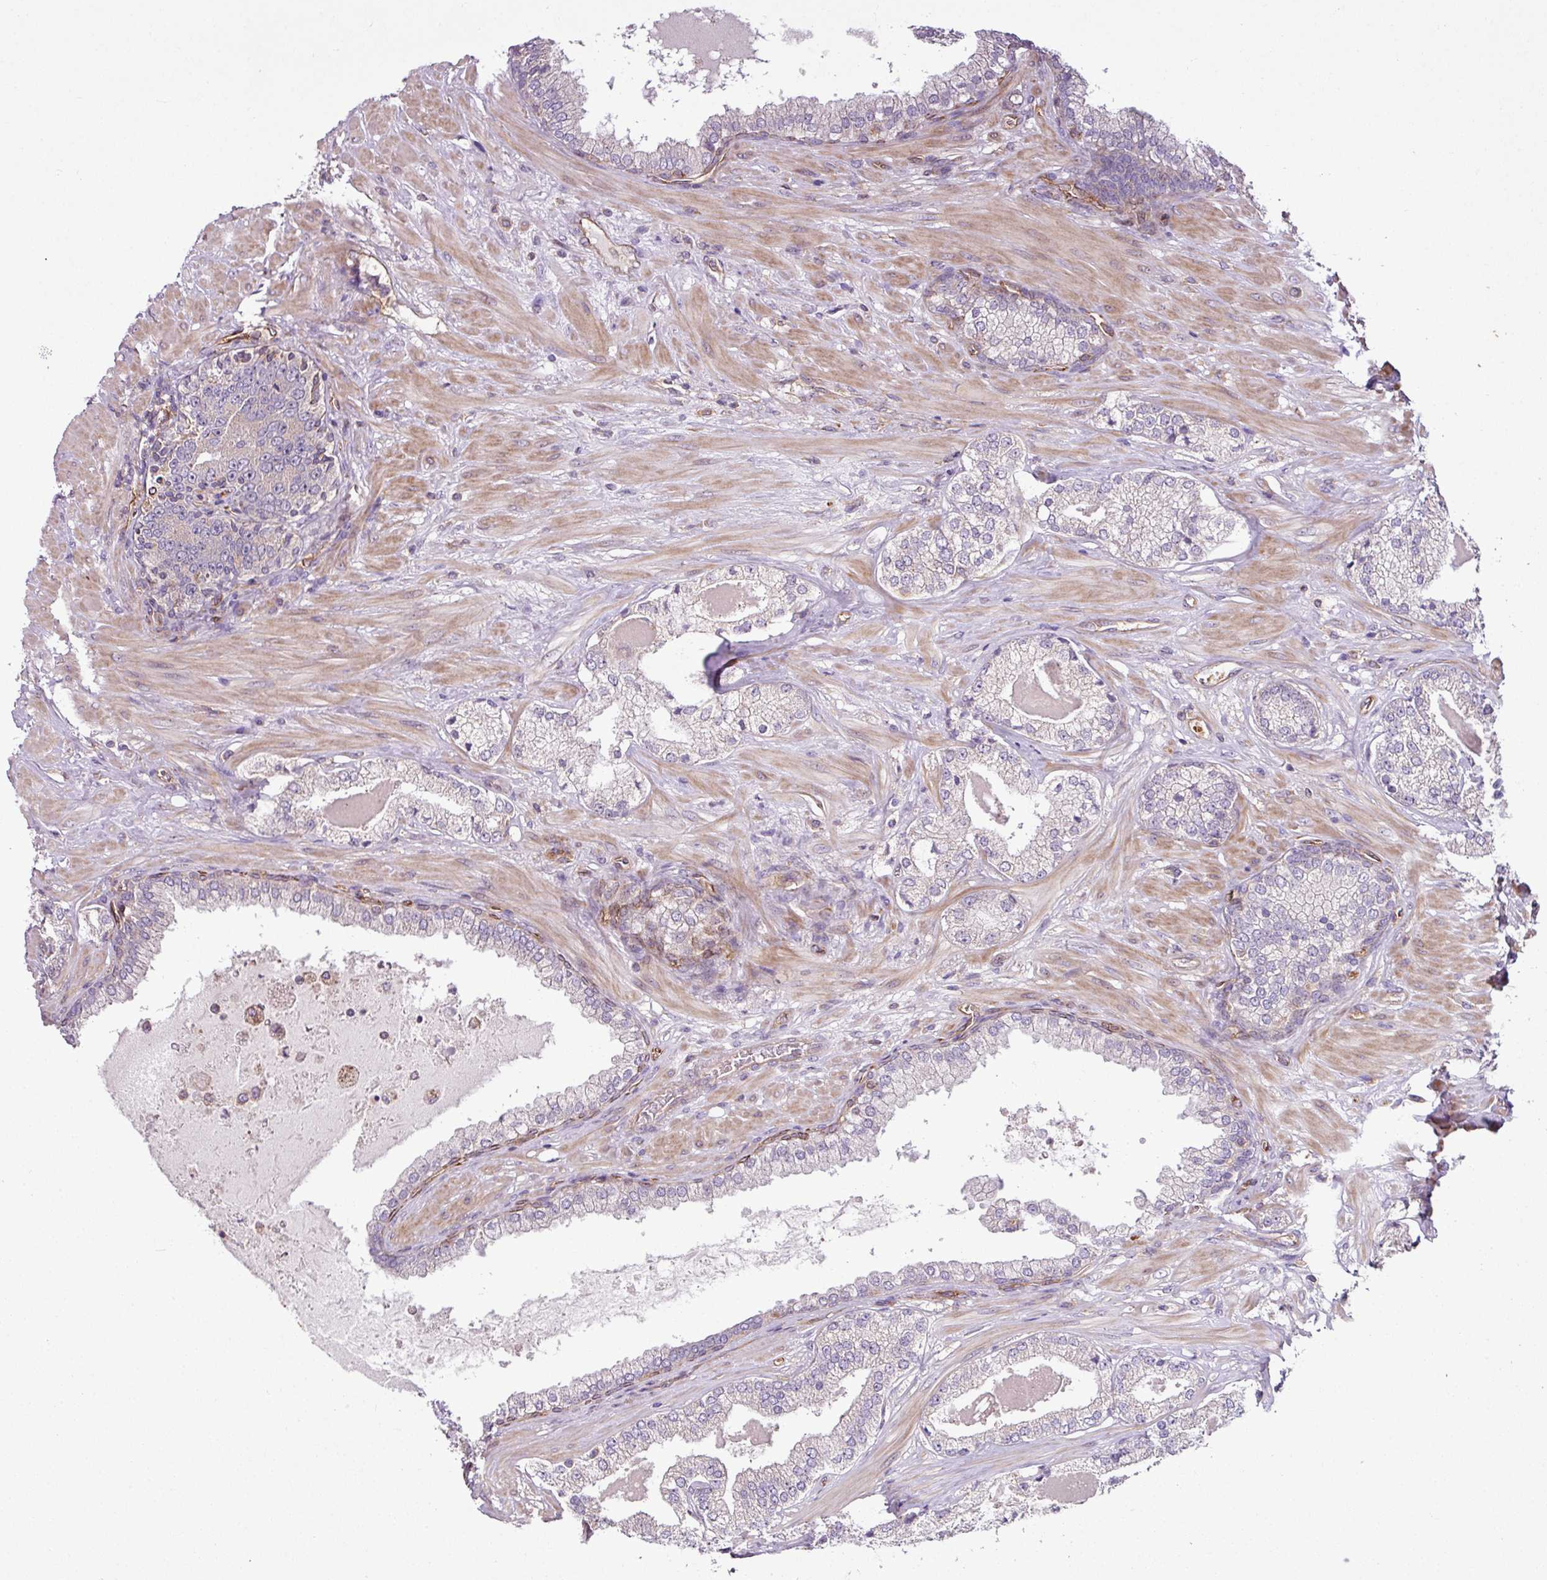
{"staining": {"intensity": "negative", "quantity": "none", "location": "none"}, "tissue": "prostate cancer", "cell_type": "Tumor cells", "image_type": "cancer", "snomed": [{"axis": "morphology", "description": "Adenocarcinoma, High grade"}, {"axis": "topography", "description": "Prostate"}], "caption": "An immunohistochemistry histopathology image of prostate cancer (high-grade adenocarcinoma) is shown. There is no staining in tumor cells of prostate cancer (high-grade adenocarcinoma).", "gene": "ZNF106", "patient": {"sex": "male", "age": 55}}